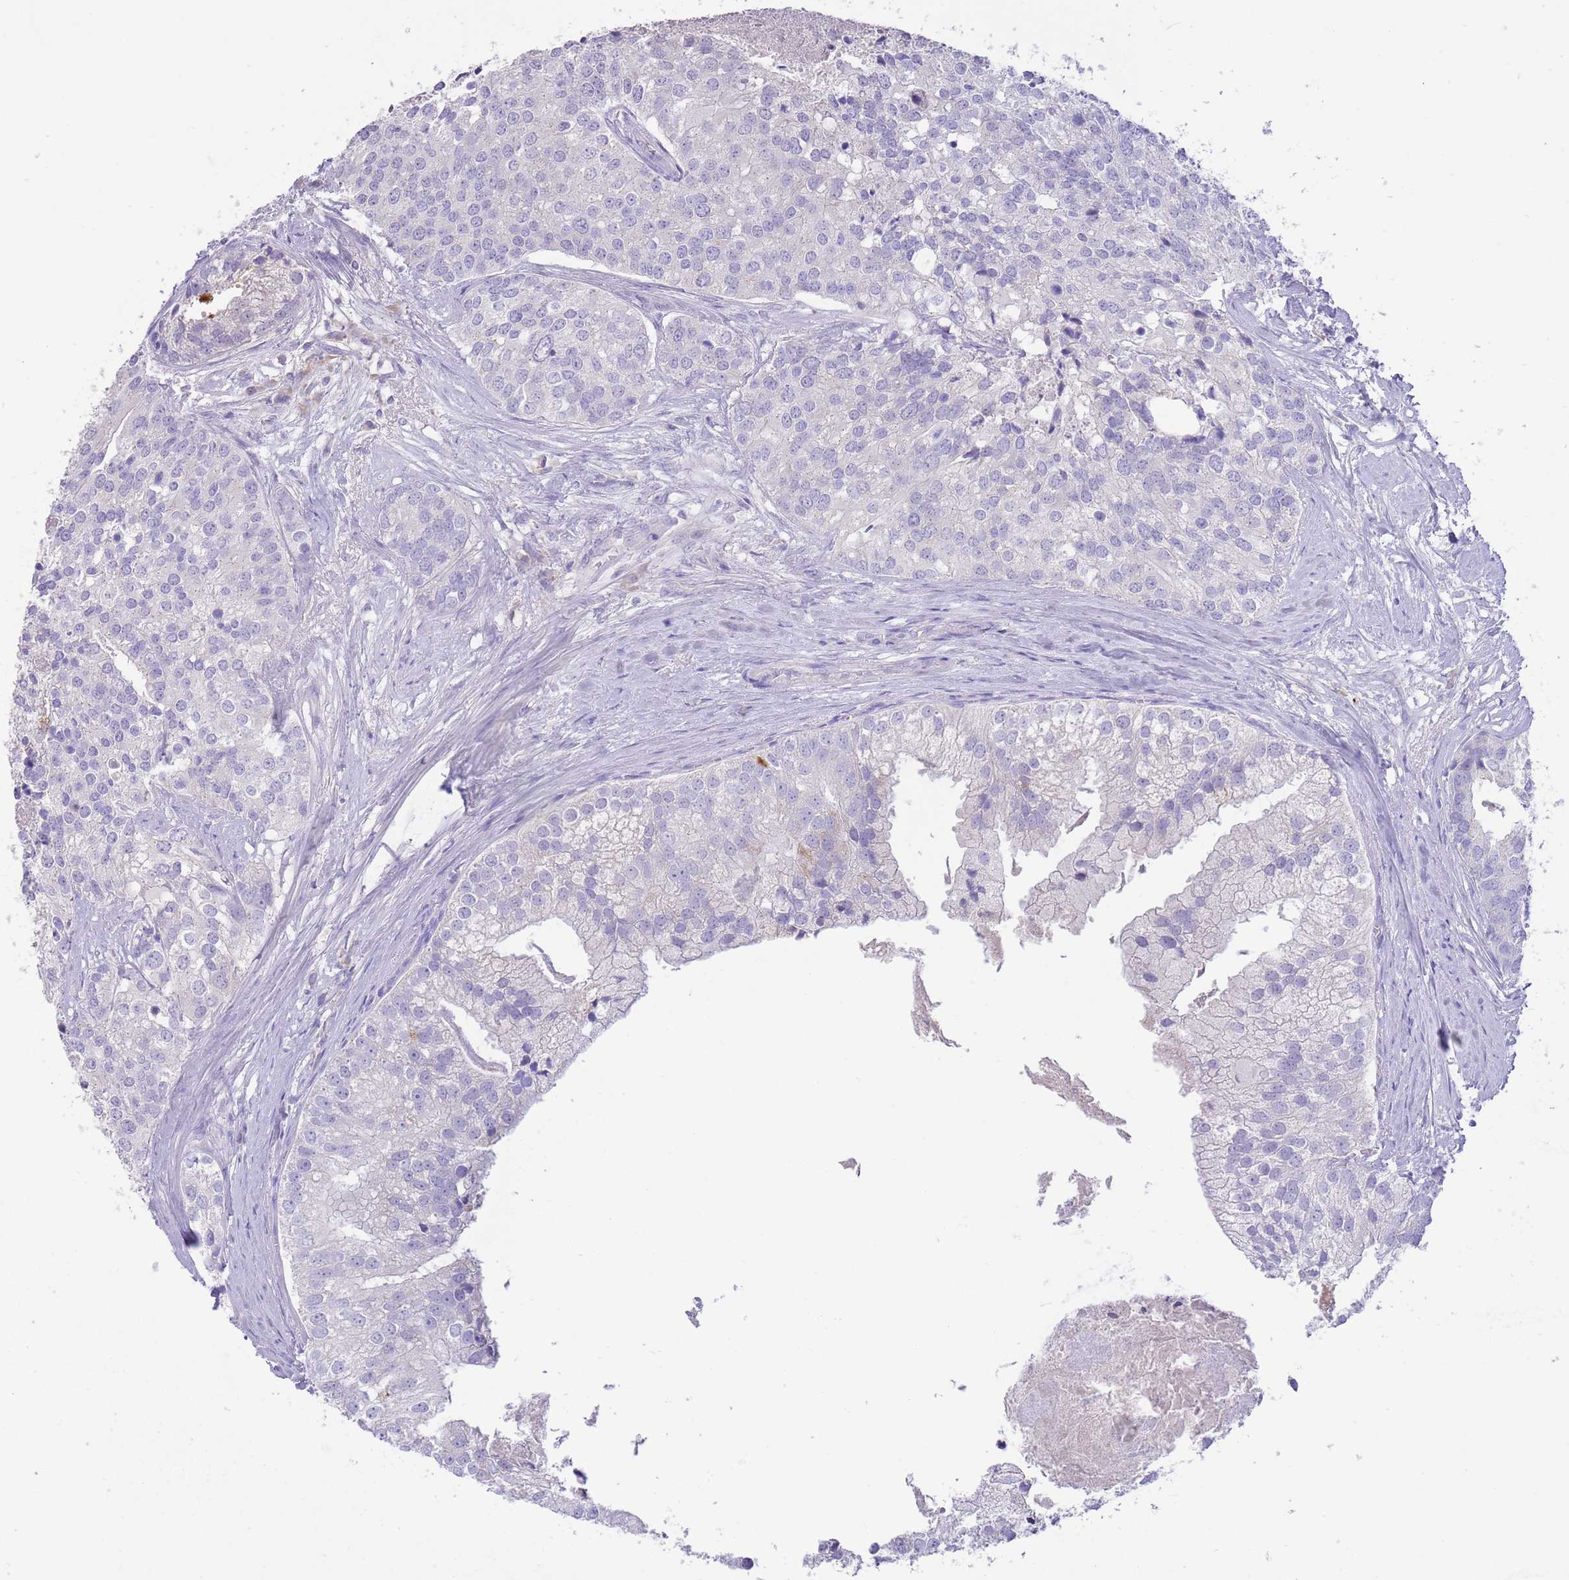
{"staining": {"intensity": "strong", "quantity": "<25%", "location": "cytoplasmic/membranous"}, "tissue": "prostate cancer", "cell_type": "Tumor cells", "image_type": "cancer", "snomed": [{"axis": "morphology", "description": "Adenocarcinoma, High grade"}, {"axis": "topography", "description": "Prostate"}], "caption": "Brown immunohistochemical staining in human prostate cancer (high-grade adenocarcinoma) exhibits strong cytoplasmic/membranous expression in about <25% of tumor cells. (DAB (3,3'-diaminobenzidine) IHC with brightfield microscopy, high magnification).", "gene": "SFTPA1", "patient": {"sex": "male", "age": 62}}